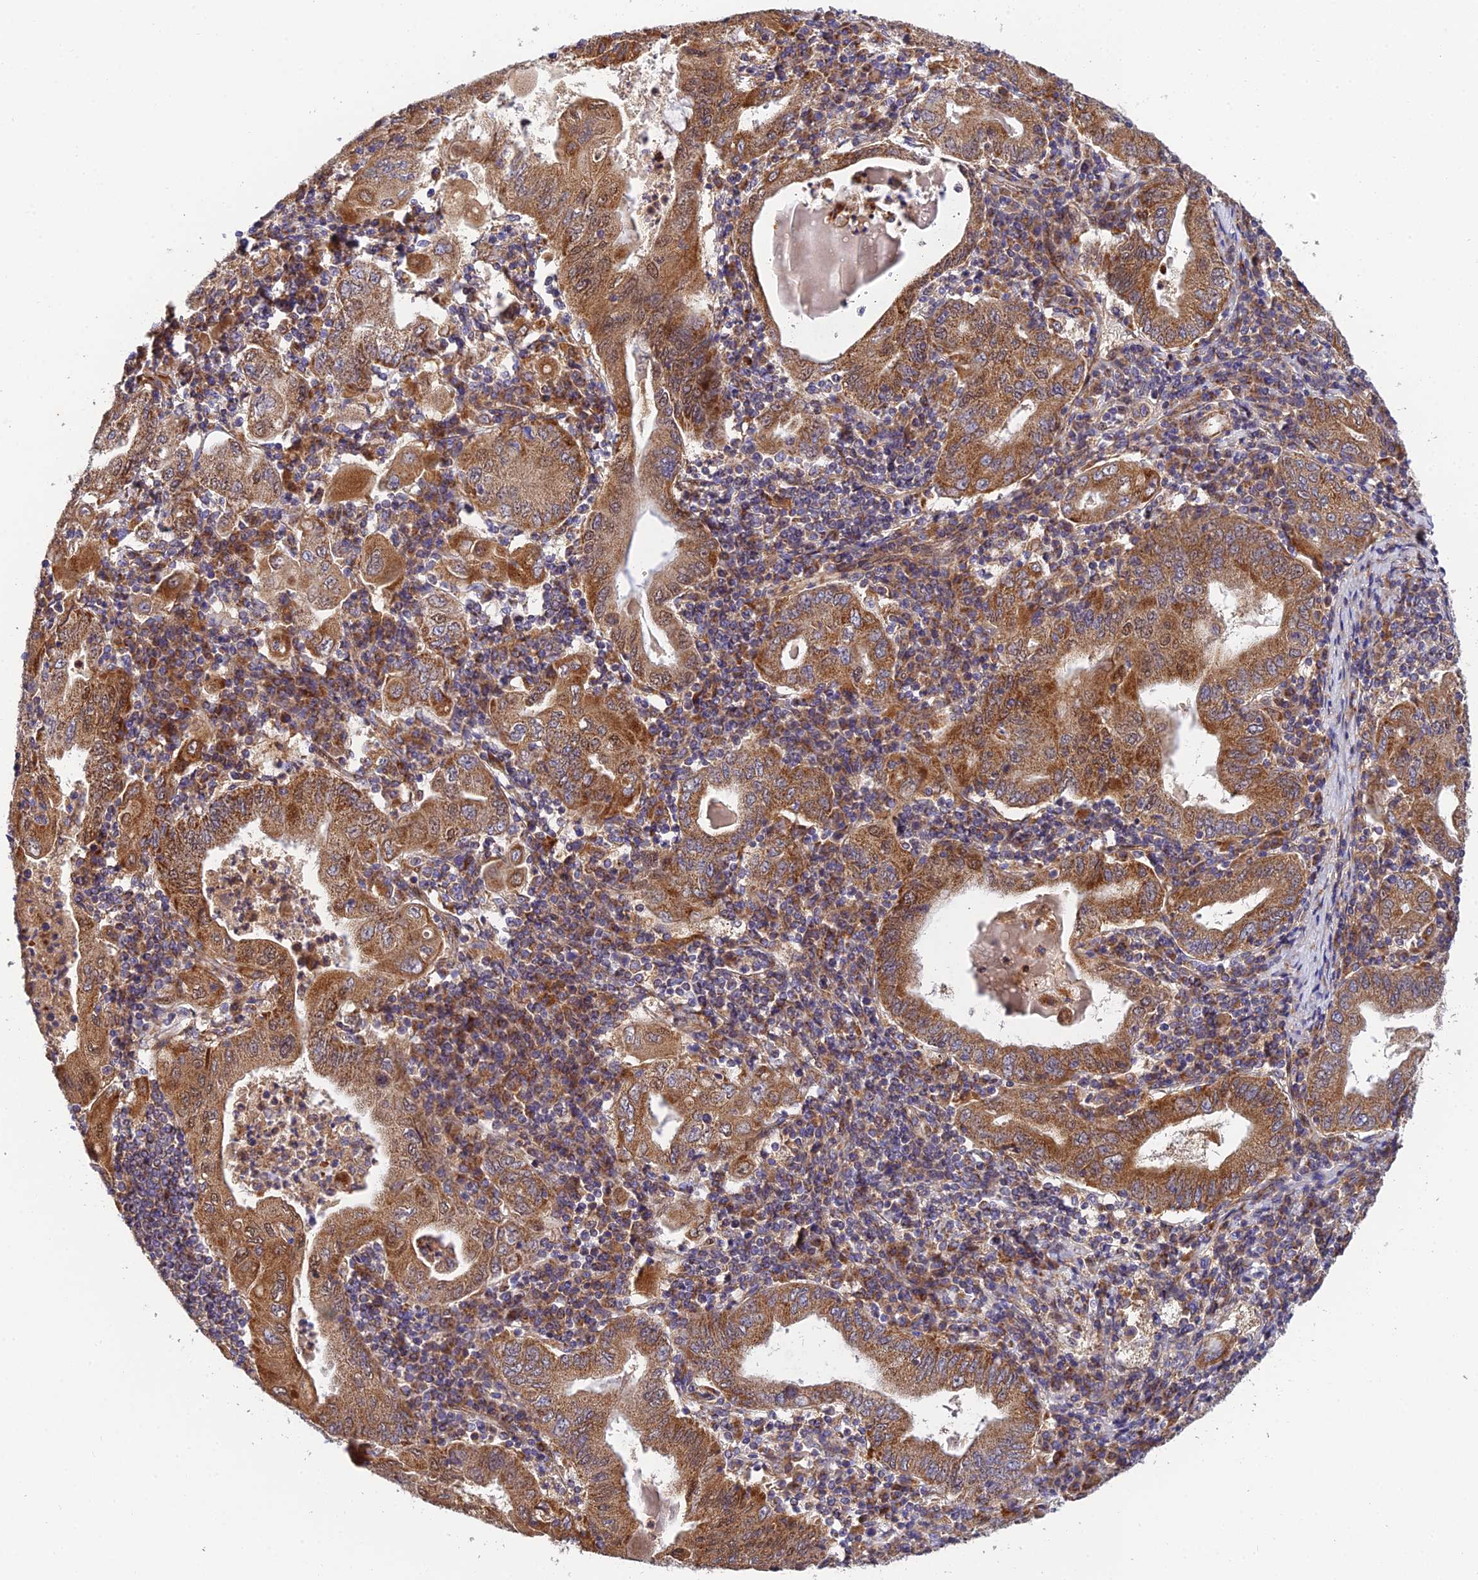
{"staining": {"intensity": "strong", "quantity": ">75%", "location": "cytoplasmic/membranous"}, "tissue": "stomach cancer", "cell_type": "Tumor cells", "image_type": "cancer", "snomed": [{"axis": "morphology", "description": "Normal tissue, NOS"}, {"axis": "morphology", "description": "Adenocarcinoma, NOS"}, {"axis": "topography", "description": "Esophagus"}, {"axis": "topography", "description": "Stomach, upper"}, {"axis": "topography", "description": "Peripheral nerve tissue"}], "caption": "A high amount of strong cytoplasmic/membranous staining is present in approximately >75% of tumor cells in stomach cancer tissue.", "gene": "PODNL1", "patient": {"sex": "male", "age": 62}}